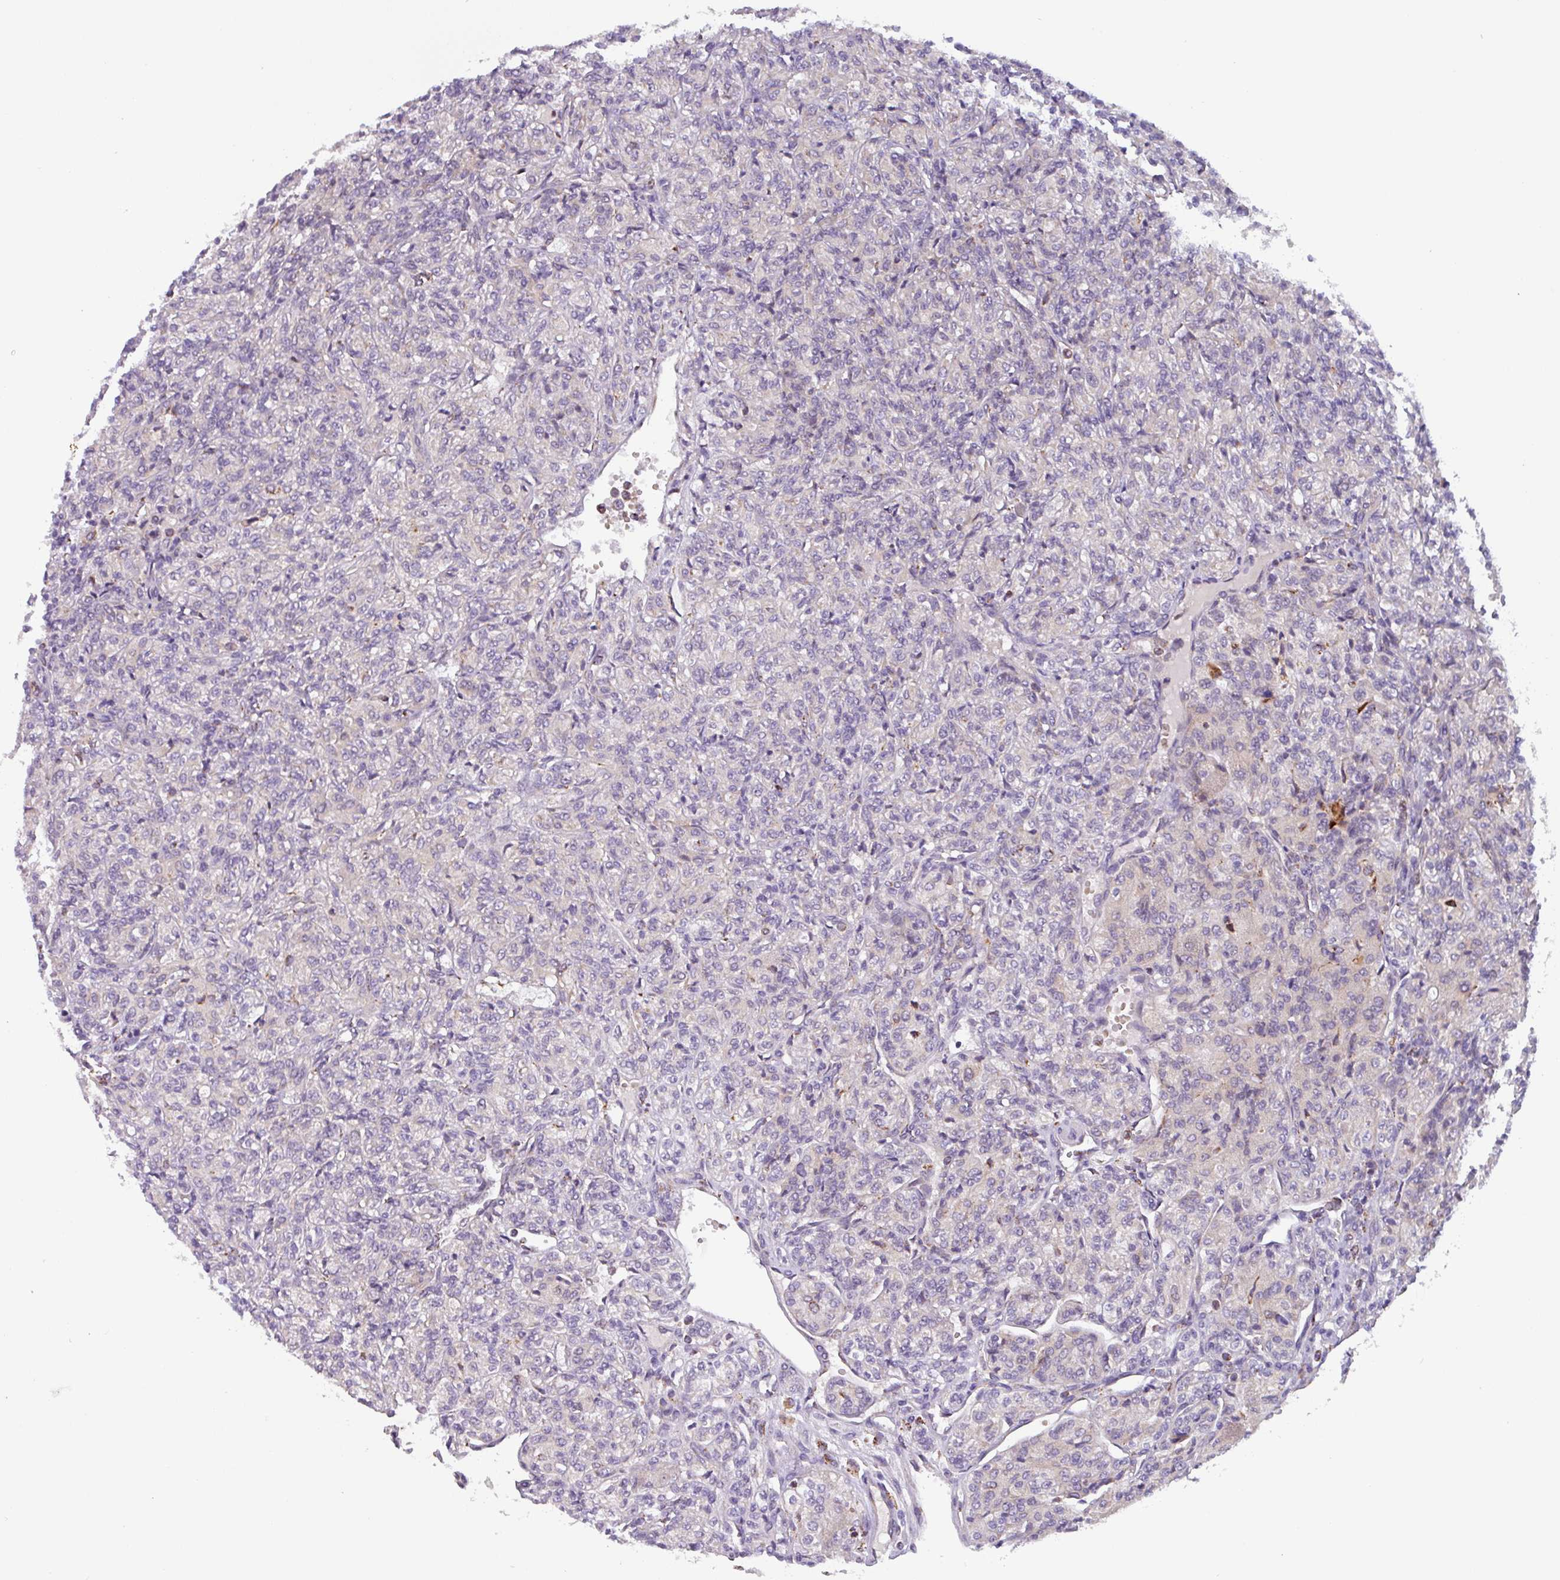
{"staining": {"intensity": "negative", "quantity": "none", "location": "none"}, "tissue": "renal cancer", "cell_type": "Tumor cells", "image_type": "cancer", "snomed": [{"axis": "morphology", "description": "Adenocarcinoma, NOS"}, {"axis": "topography", "description": "Kidney"}], "caption": "There is no significant positivity in tumor cells of renal cancer (adenocarcinoma).", "gene": "AKIRIN1", "patient": {"sex": "male", "age": 77}}